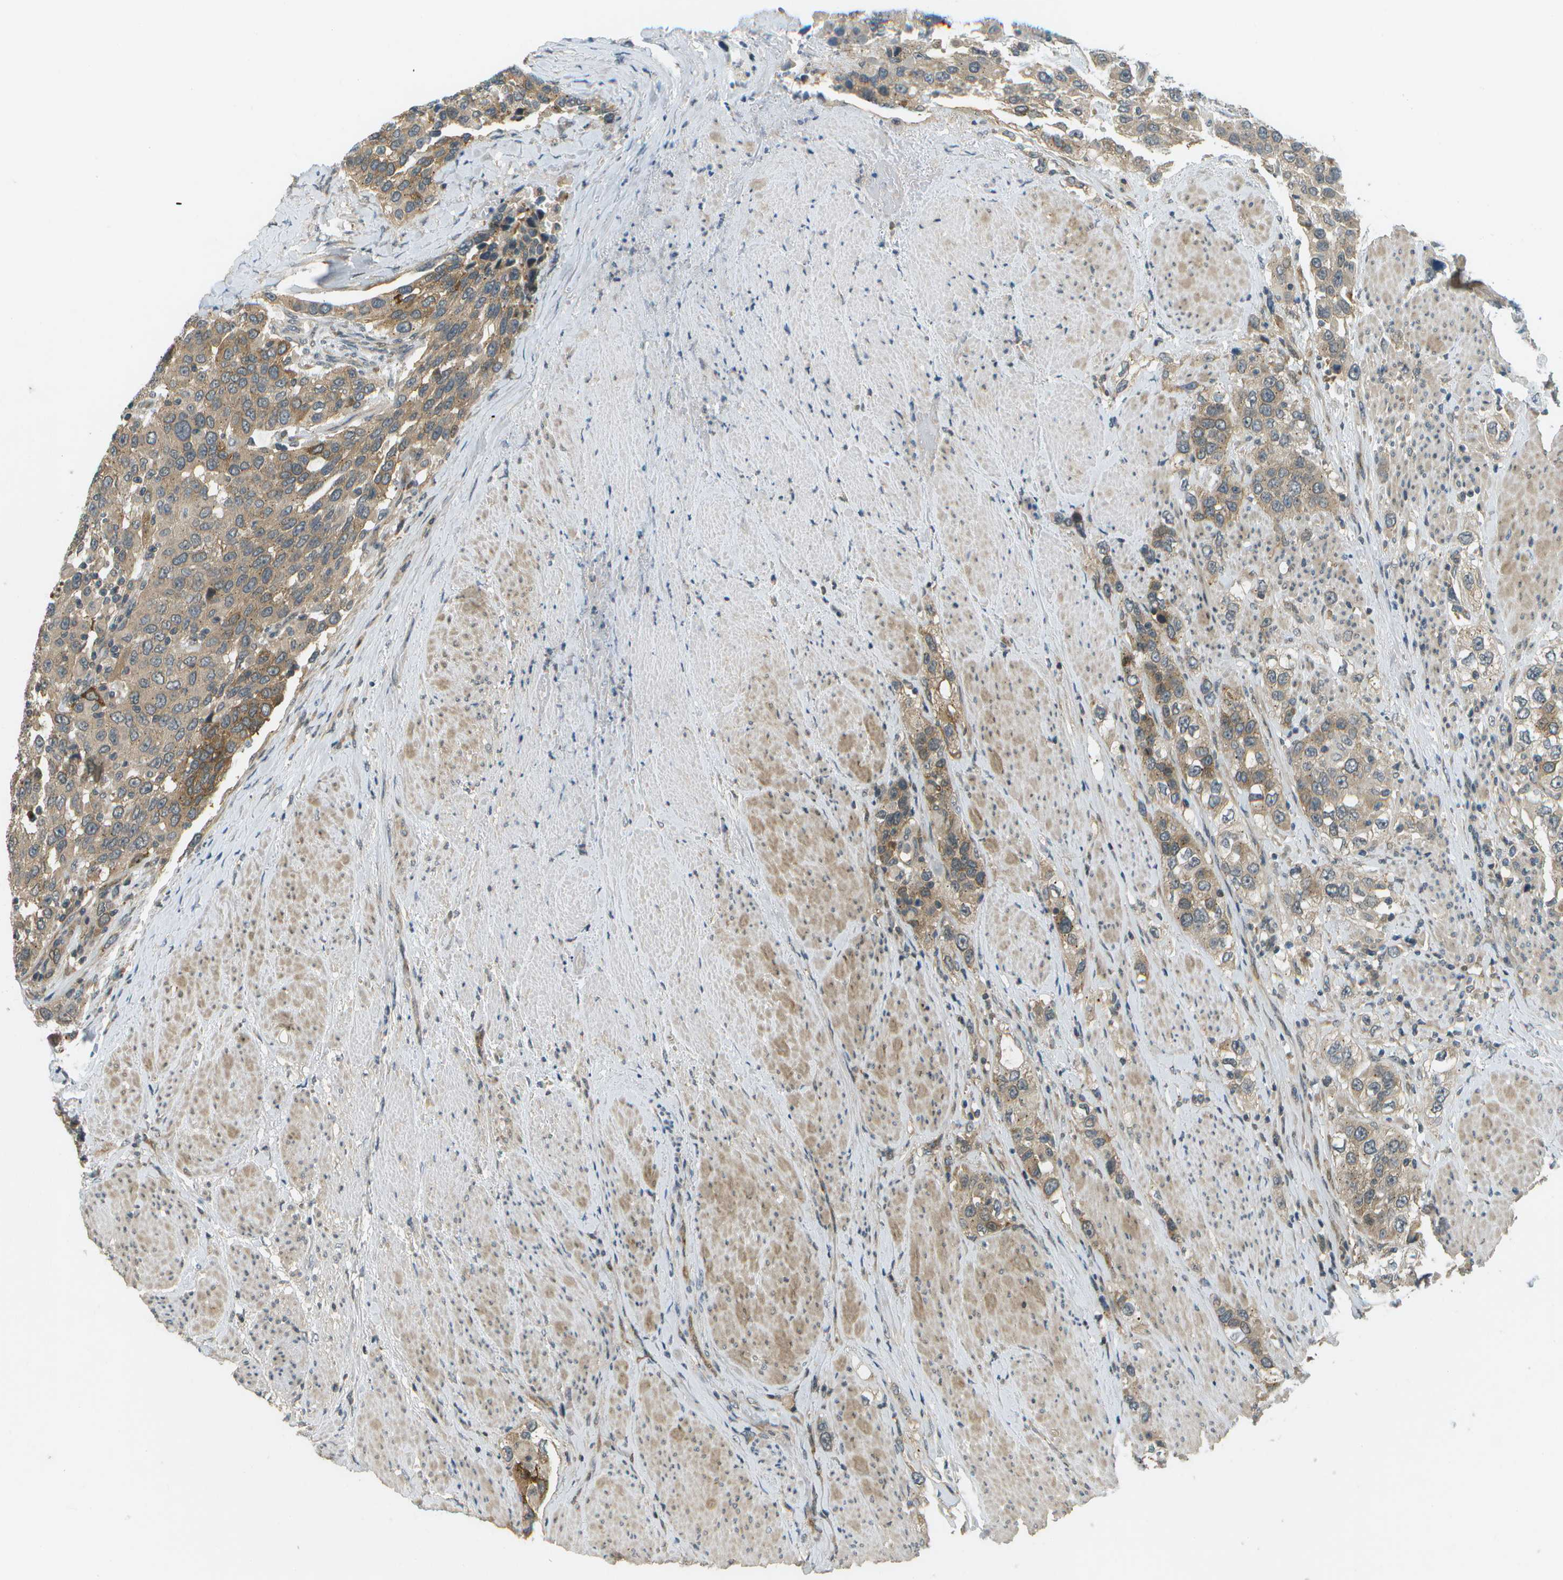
{"staining": {"intensity": "moderate", "quantity": ">75%", "location": "cytoplasmic/membranous"}, "tissue": "urothelial cancer", "cell_type": "Tumor cells", "image_type": "cancer", "snomed": [{"axis": "morphology", "description": "Urothelial carcinoma, High grade"}, {"axis": "topography", "description": "Urinary bladder"}], "caption": "This micrograph reveals immunohistochemistry staining of human high-grade urothelial carcinoma, with medium moderate cytoplasmic/membranous positivity in about >75% of tumor cells.", "gene": "WNK2", "patient": {"sex": "female", "age": 80}}